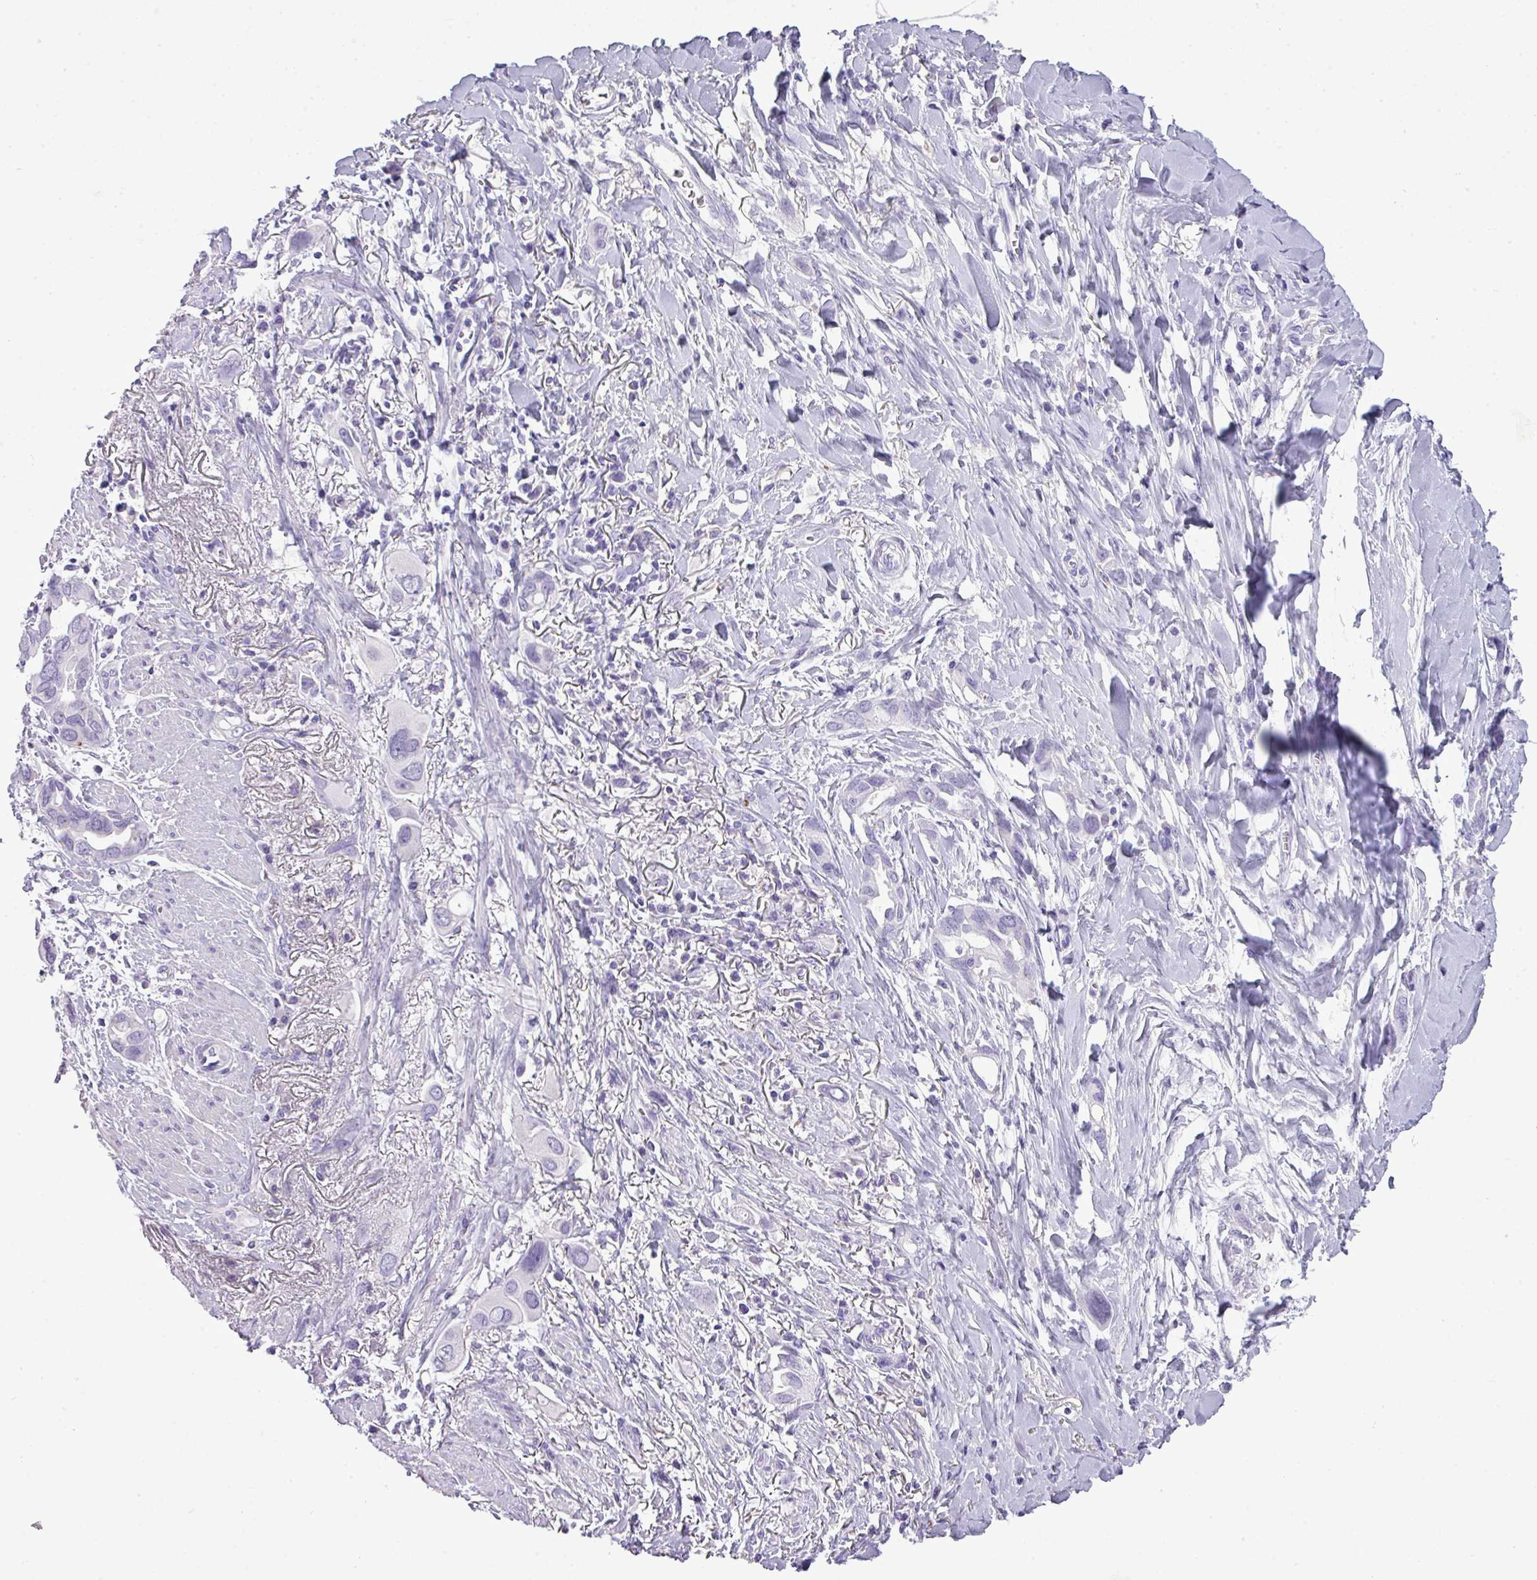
{"staining": {"intensity": "negative", "quantity": "none", "location": "none"}, "tissue": "lung cancer", "cell_type": "Tumor cells", "image_type": "cancer", "snomed": [{"axis": "morphology", "description": "Adenocarcinoma, NOS"}, {"axis": "topography", "description": "Lung"}], "caption": "High magnification brightfield microscopy of lung cancer (adenocarcinoma) stained with DAB (3,3'-diaminobenzidine) (brown) and counterstained with hematoxylin (blue): tumor cells show no significant positivity.", "gene": "RBMXL2", "patient": {"sex": "male", "age": 76}}